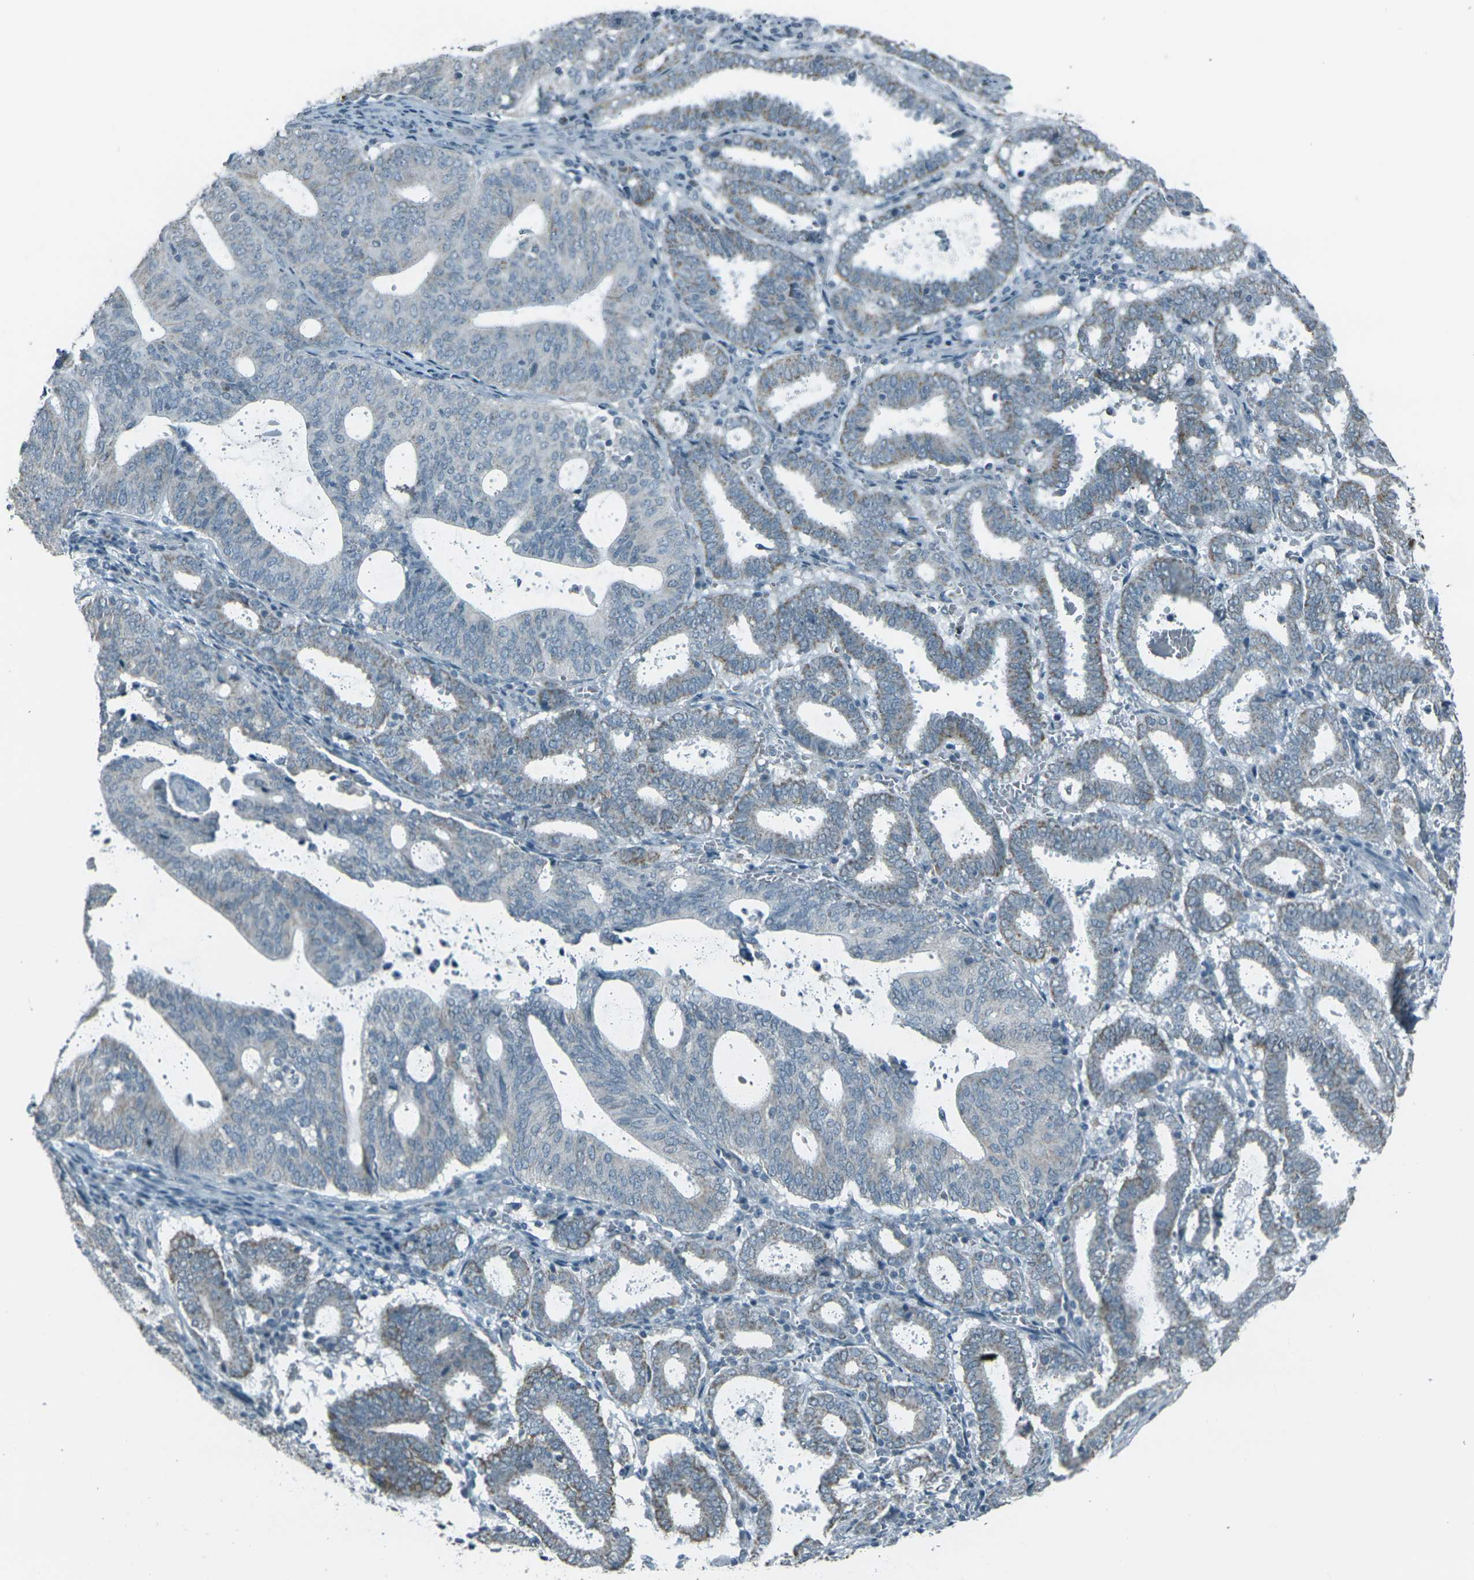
{"staining": {"intensity": "weak", "quantity": "25%-75%", "location": "cytoplasmic/membranous"}, "tissue": "endometrial cancer", "cell_type": "Tumor cells", "image_type": "cancer", "snomed": [{"axis": "morphology", "description": "Adenocarcinoma, NOS"}, {"axis": "topography", "description": "Uterus"}], "caption": "Brown immunohistochemical staining in human adenocarcinoma (endometrial) reveals weak cytoplasmic/membranous expression in about 25%-75% of tumor cells.", "gene": "H2BC1", "patient": {"sex": "female", "age": 83}}